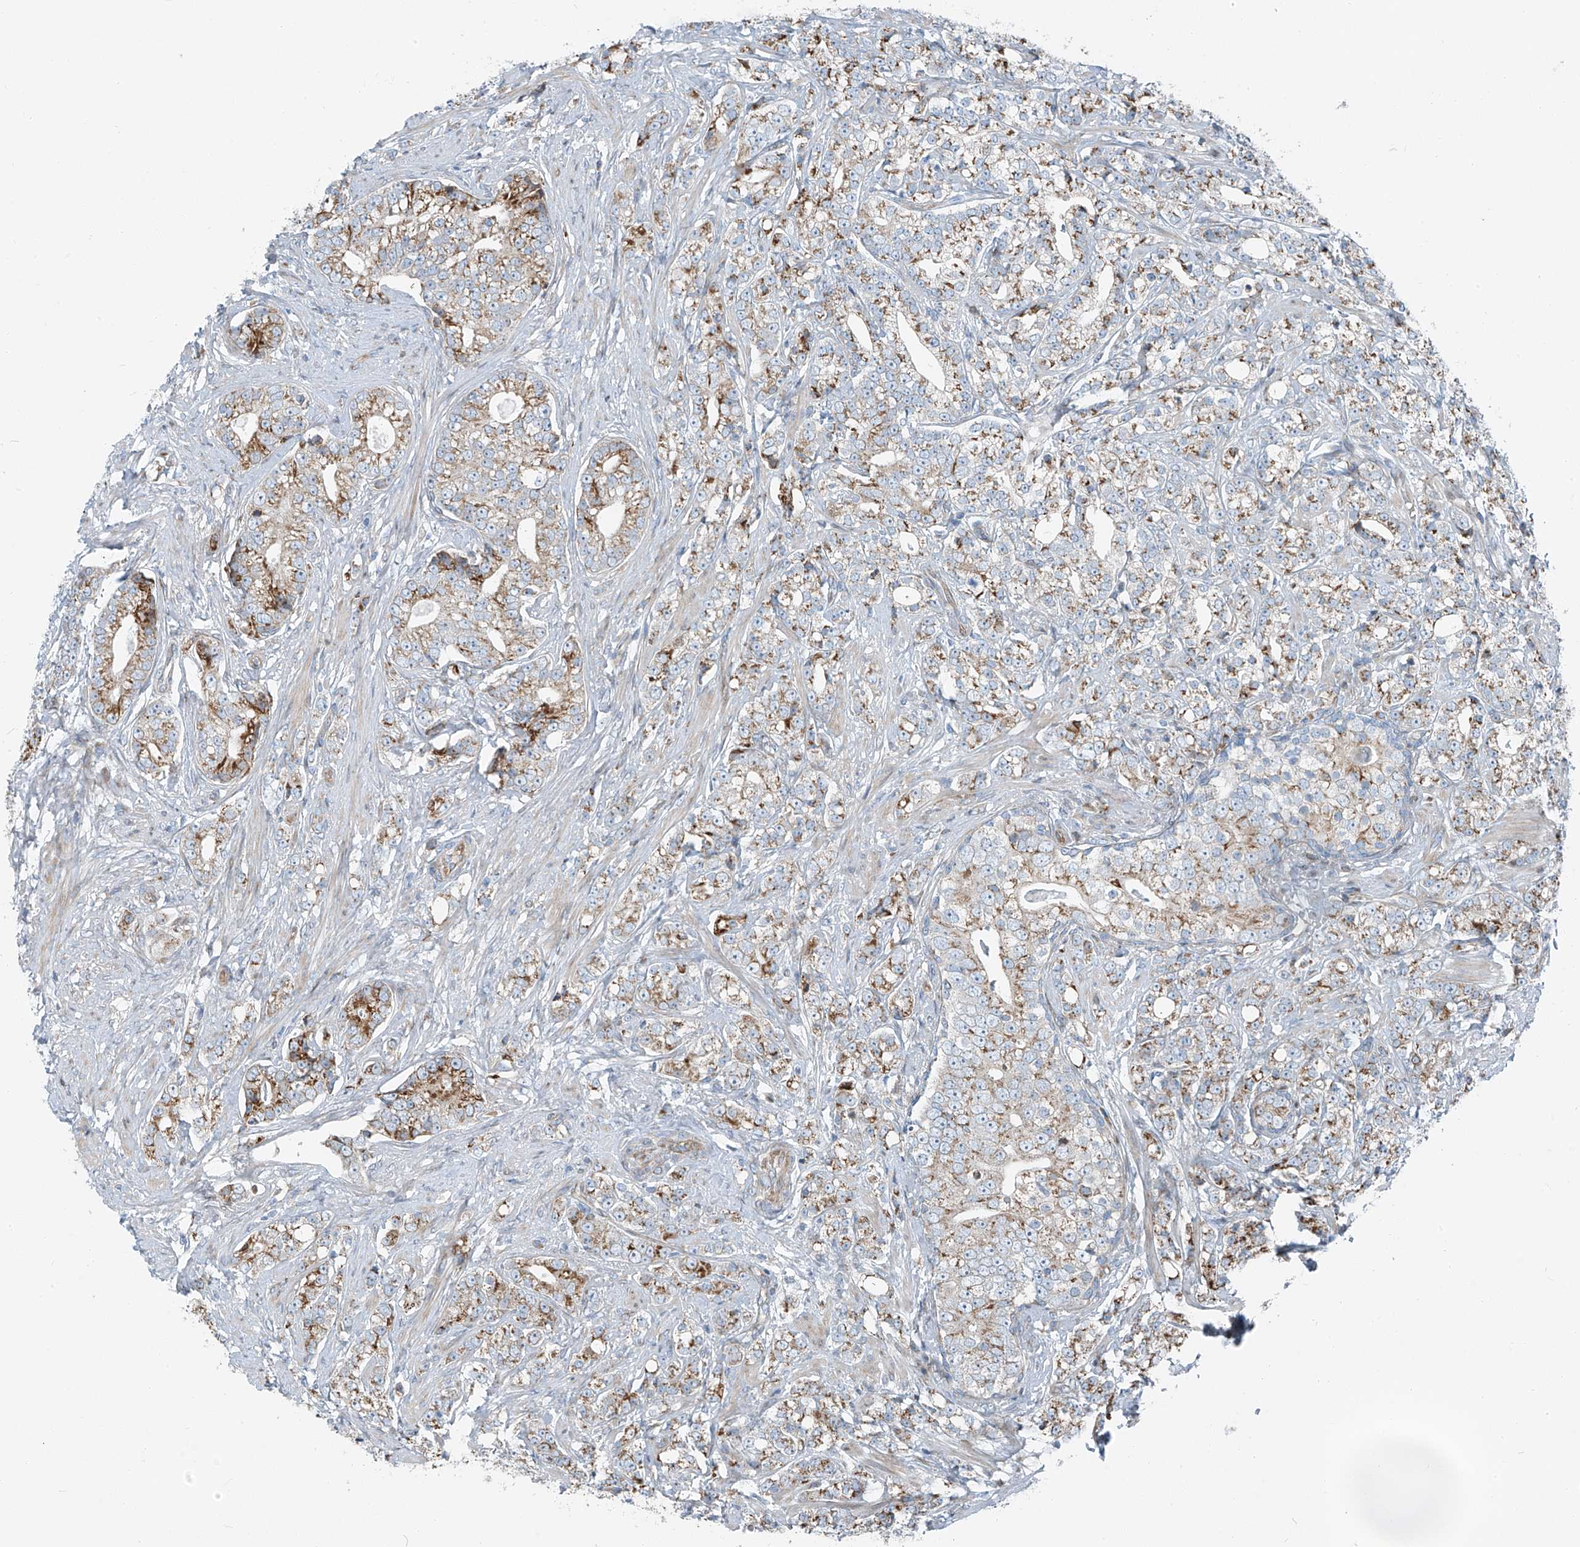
{"staining": {"intensity": "moderate", "quantity": "25%-75%", "location": "cytoplasmic/membranous"}, "tissue": "prostate cancer", "cell_type": "Tumor cells", "image_type": "cancer", "snomed": [{"axis": "morphology", "description": "Adenocarcinoma, High grade"}, {"axis": "topography", "description": "Prostate"}], "caption": "There is medium levels of moderate cytoplasmic/membranous positivity in tumor cells of prostate cancer (high-grade adenocarcinoma), as demonstrated by immunohistochemical staining (brown color).", "gene": "HIC2", "patient": {"sex": "male", "age": 69}}